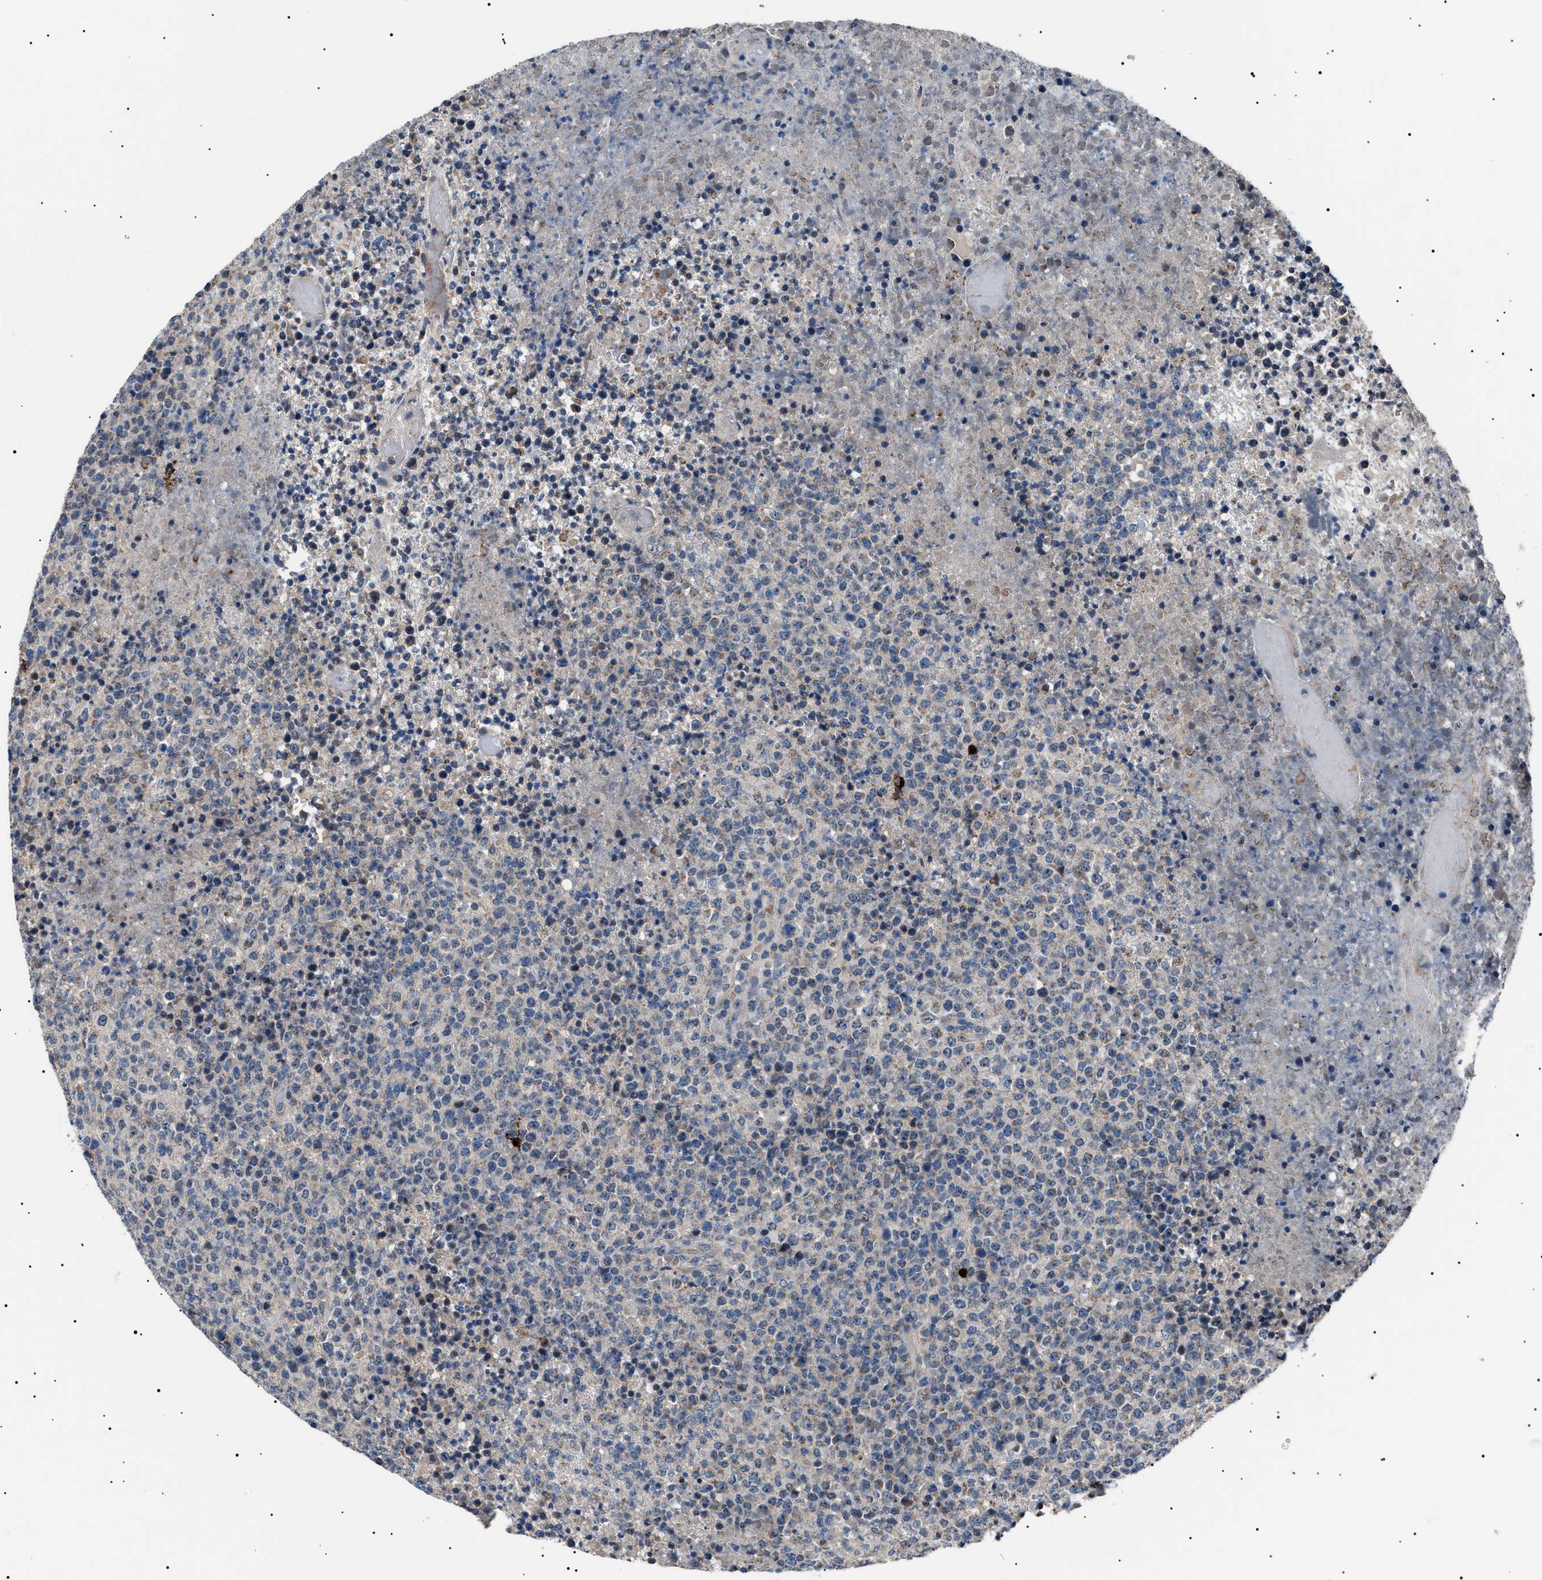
{"staining": {"intensity": "negative", "quantity": "none", "location": "none"}, "tissue": "lymphoma", "cell_type": "Tumor cells", "image_type": "cancer", "snomed": [{"axis": "morphology", "description": "Malignant lymphoma, non-Hodgkin's type, High grade"}, {"axis": "topography", "description": "Lymph node"}], "caption": "The micrograph exhibits no staining of tumor cells in lymphoma. (DAB IHC with hematoxylin counter stain).", "gene": "PTRH1", "patient": {"sex": "male", "age": 13}}